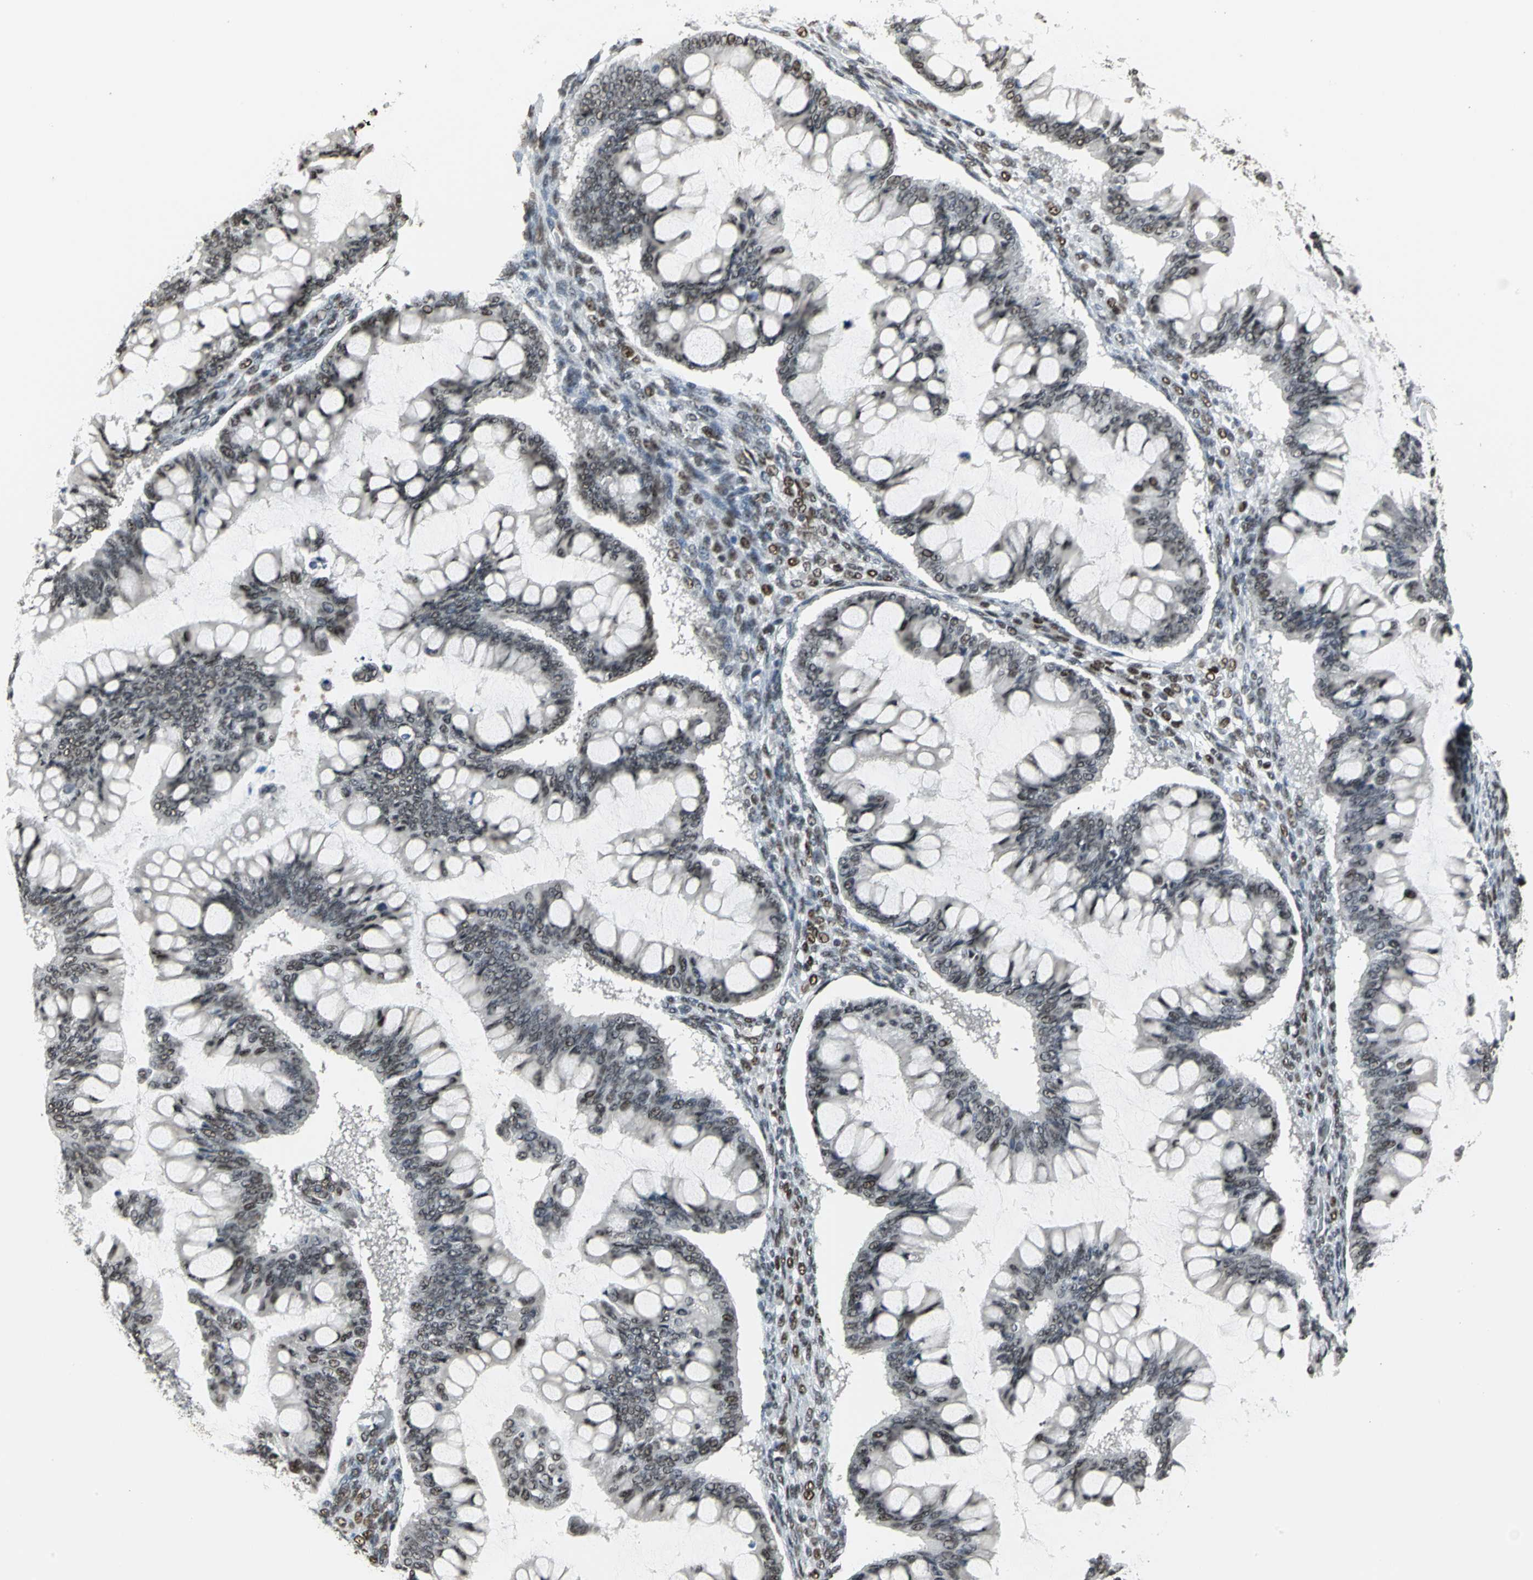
{"staining": {"intensity": "moderate", "quantity": ">75%", "location": "nuclear"}, "tissue": "ovarian cancer", "cell_type": "Tumor cells", "image_type": "cancer", "snomed": [{"axis": "morphology", "description": "Cystadenocarcinoma, mucinous, NOS"}, {"axis": "topography", "description": "Ovary"}], "caption": "Immunohistochemistry (IHC) image of ovarian cancer stained for a protein (brown), which displays medium levels of moderate nuclear positivity in about >75% of tumor cells.", "gene": "CCDC88C", "patient": {"sex": "female", "age": 73}}